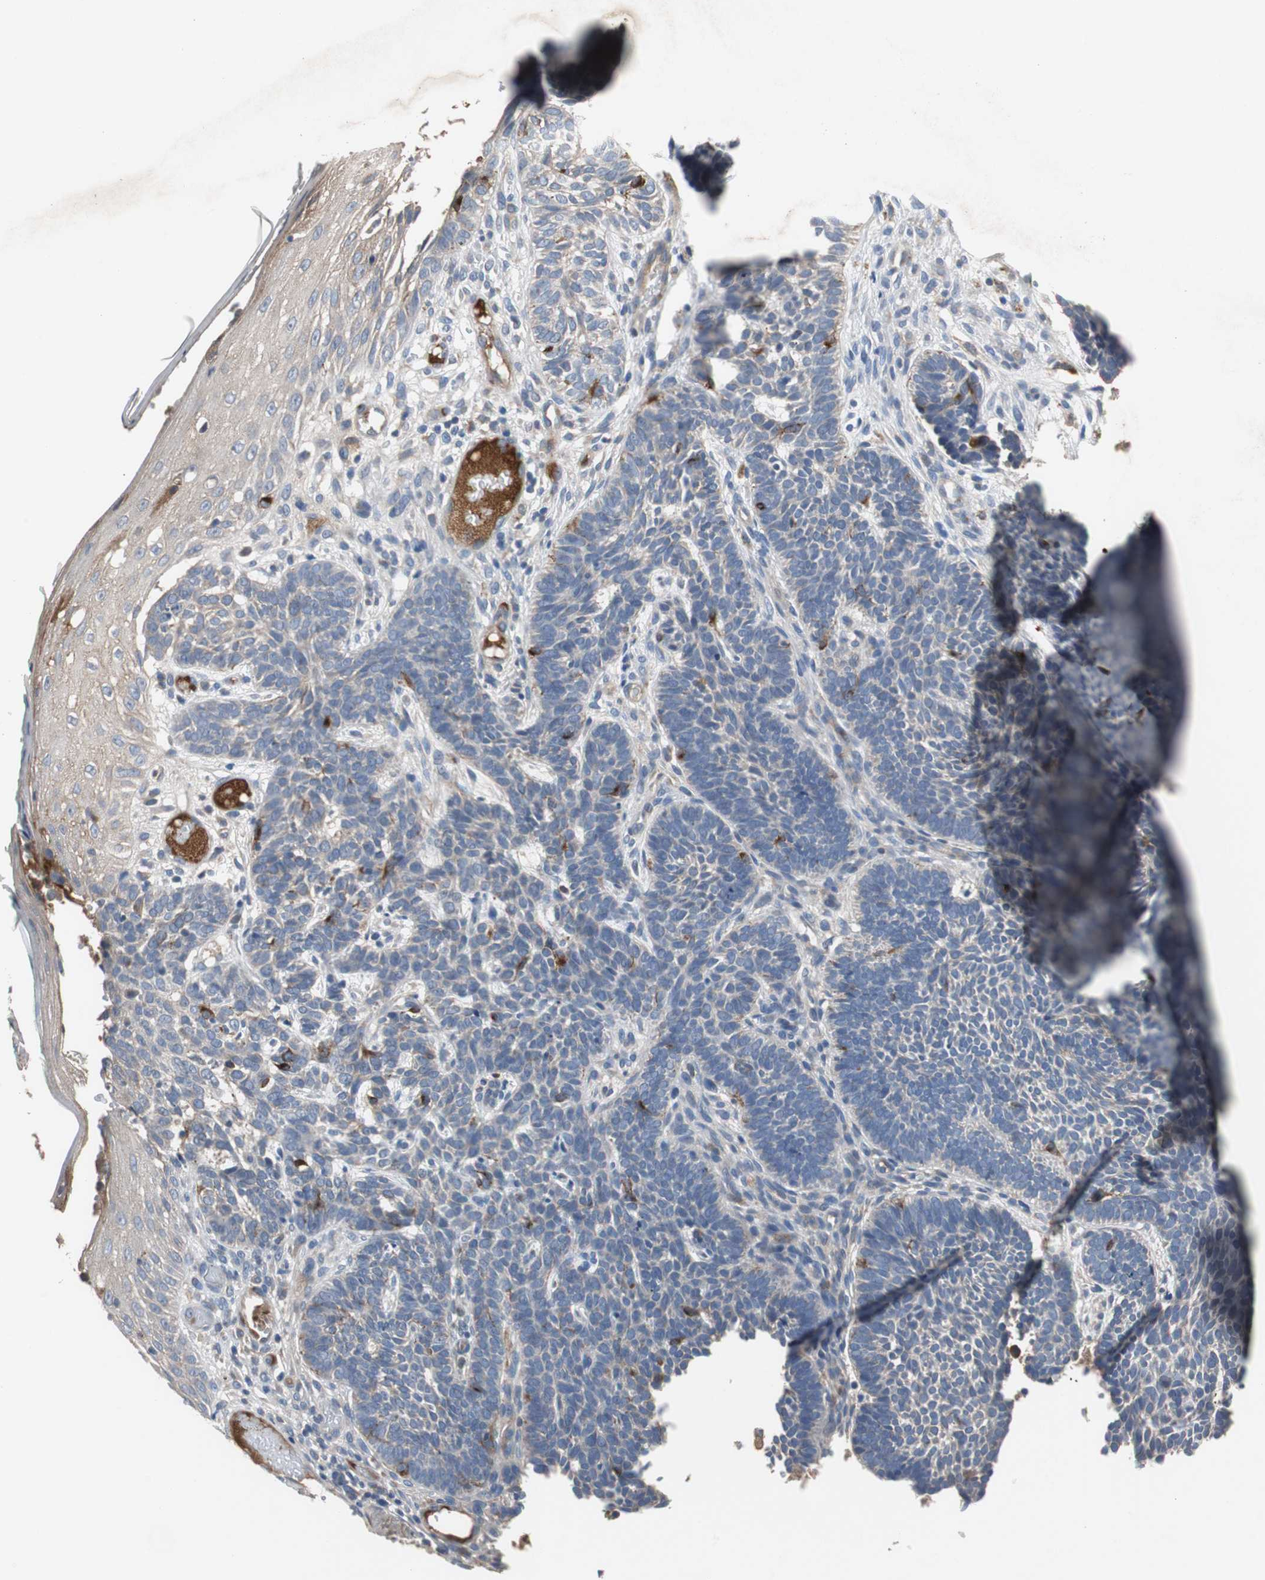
{"staining": {"intensity": "weak", "quantity": "<25%", "location": "cytoplasmic/membranous"}, "tissue": "skin cancer", "cell_type": "Tumor cells", "image_type": "cancer", "snomed": [{"axis": "morphology", "description": "Normal tissue, NOS"}, {"axis": "morphology", "description": "Basal cell carcinoma"}, {"axis": "topography", "description": "Skin"}], "caption": "Basal cell carcinoma (skin) was stained to show a protein in brown. There is no significant staining in tumor cells.", "gene": "SORT1", "patient": {"sex": "male", "age": 87}}